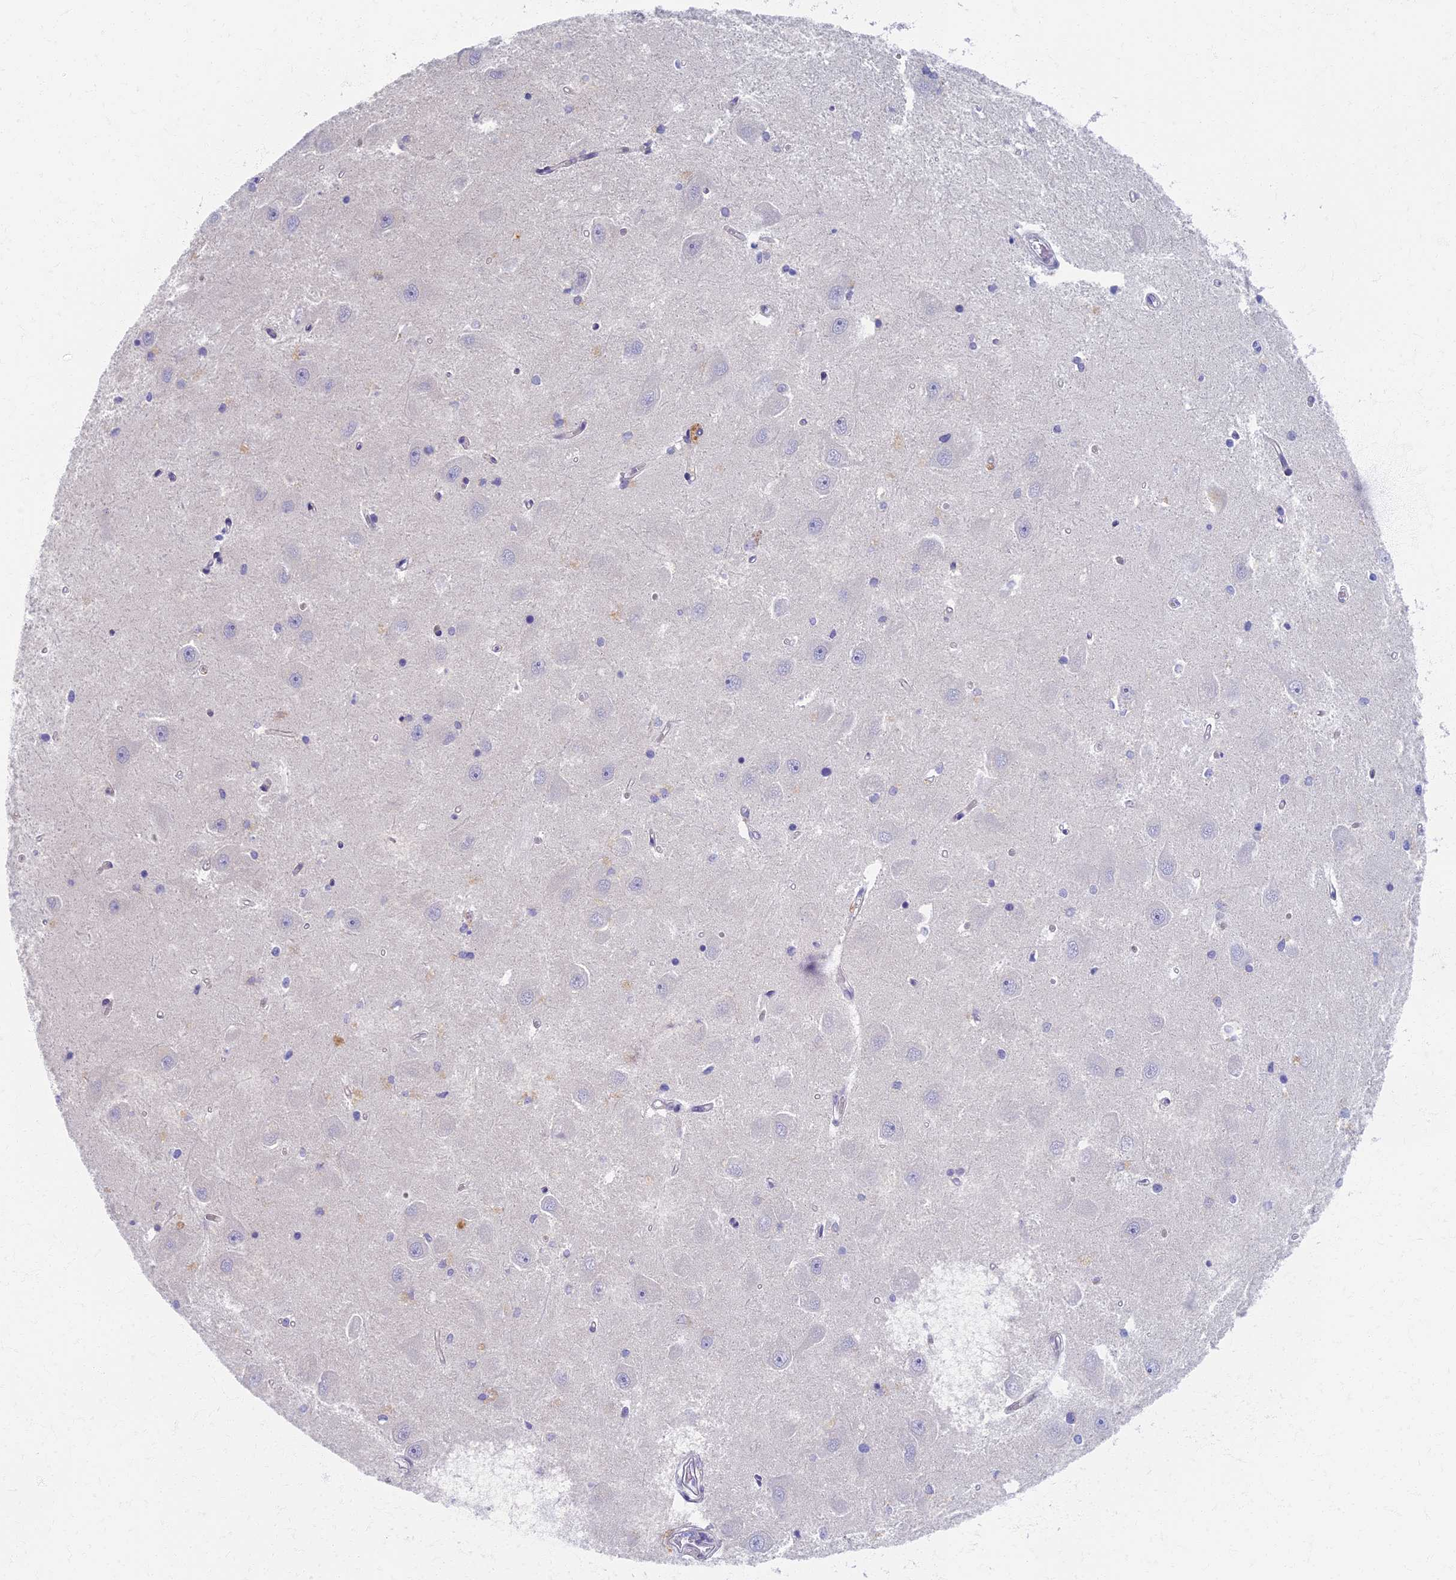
{"staining": {"intensity": "negative", "quantity": "none", "location": "none"}, "tissue": "hippocampus", "cell_type": "Glial cells", "image_type": "normal", "snomed": [{"axis": "morphology", "description": "Normal tissue, NOS"}, {"axis": "topography", "description": "Hippocampus"}], "caption": "The IHC image has no significant staining in glial cells of hippocampus.", "gene": "AP4E1", "patient": {"sex": "male", "age": 45}}